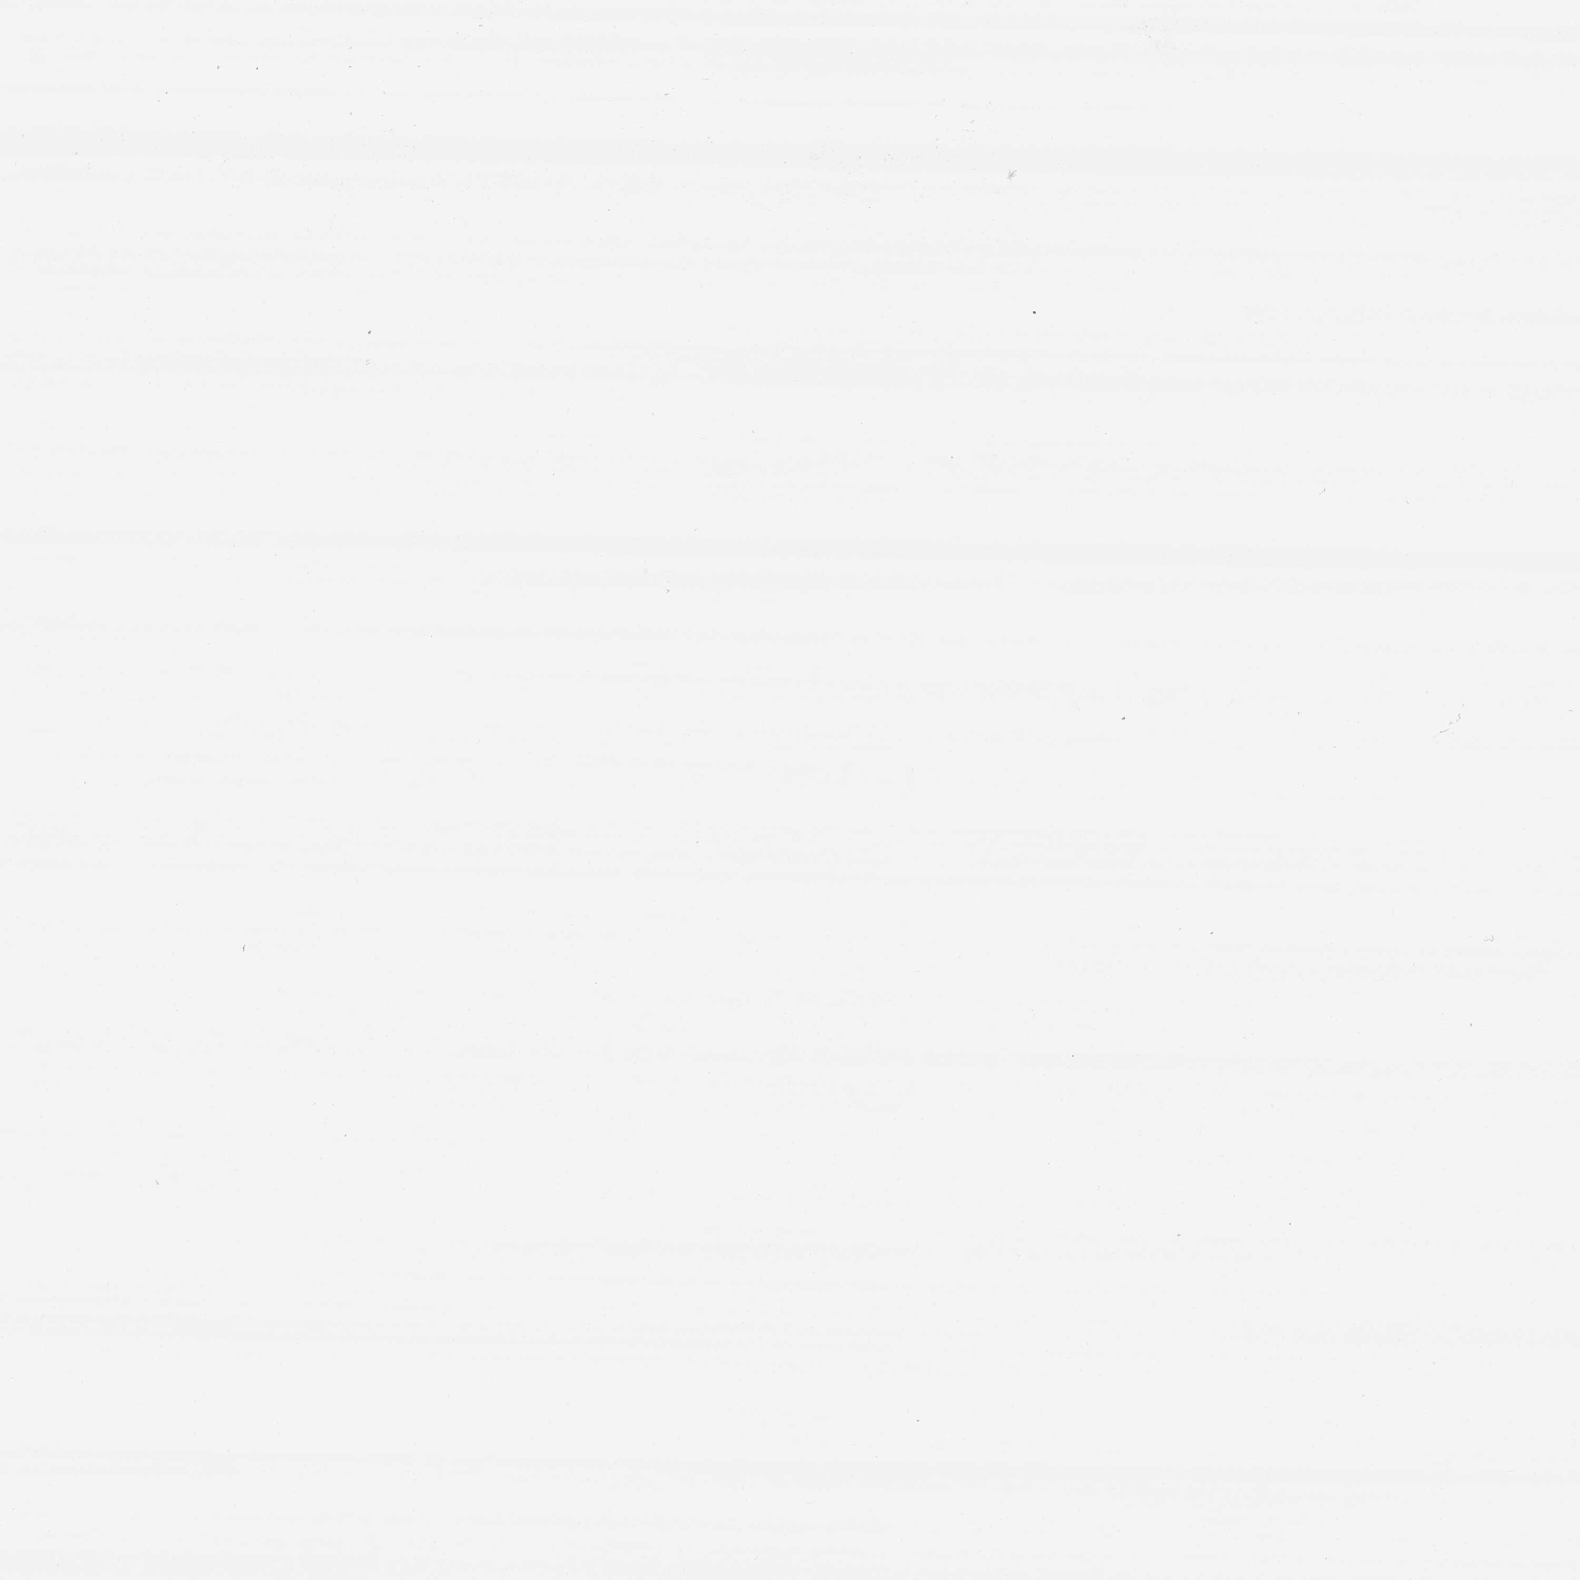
{"staining": {"intensity": "weak", "quantity": "<25%", "location": "cytoplasmic/membranous"}, "tissue": "adrenal gland", "cell_type": "Glandular cells", "image_type": "normal", "snomed": [{"axis": "morphology", "description": "Normal tissue, NOS"}, {"axis": "topography", "description": "Adrenal gland"}], "caption": "A high-resolution photomicrograph shows IHC staining of unremarkable adrenal gland, which demonstrates no significant positivity in glandular cells. (Brightfield microscopy of DAB (3,3'-diaminobenzidine) immunohistochemistry at high magnification).", "gene": "ADGRG5", "patient": {"sex": "male", "age": 53}}